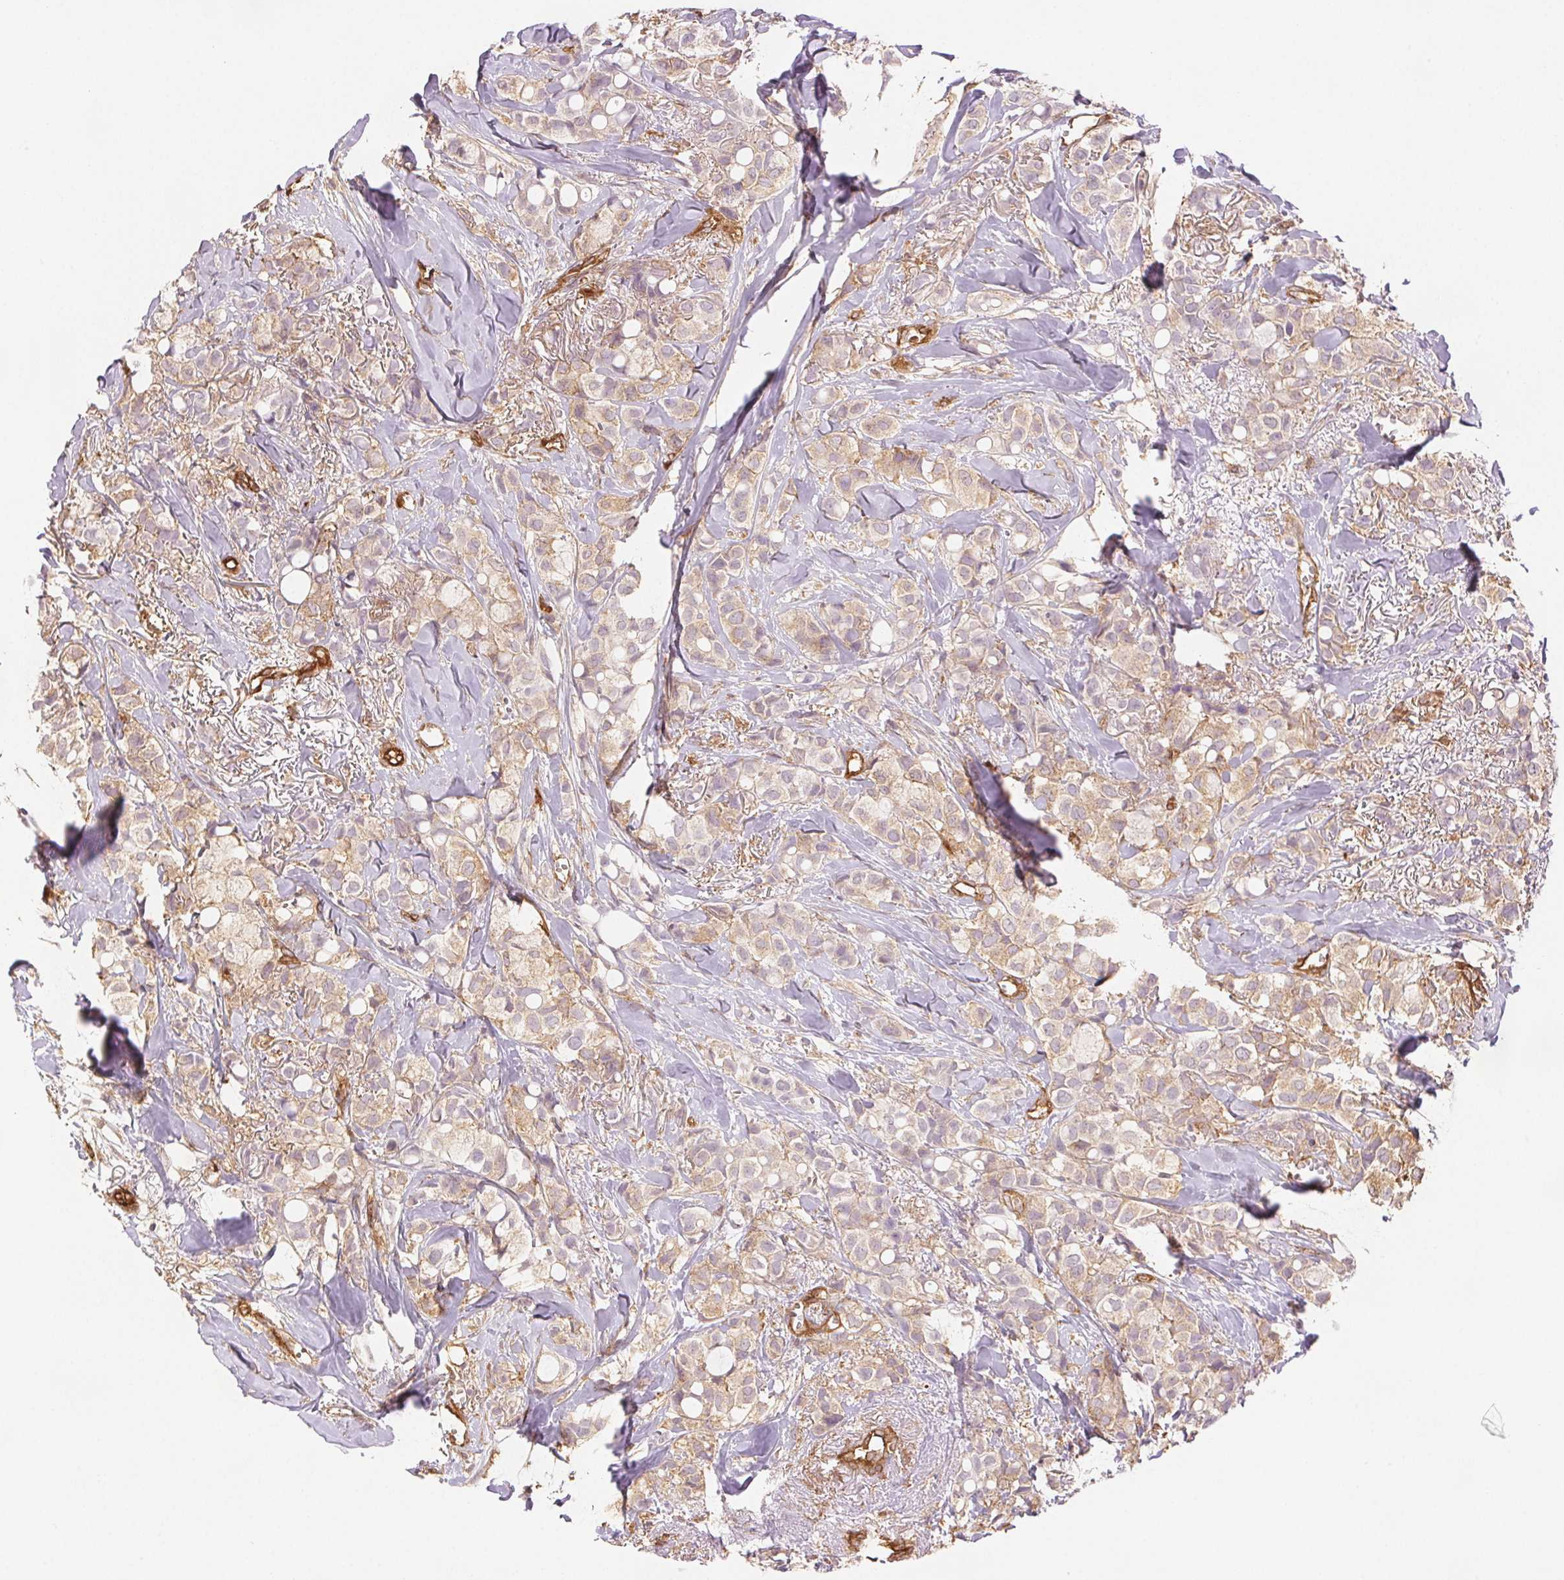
{"staining": {"intensity": "weak", "quantity": ">75%", "location": "cytoplasmic/membranous"}, "tissue": "breast cancer", "cell_type": "Tumor cells", "image_type": "cancer", "snomed": [{"axis": "morphology", "description": "Duct carcinoma"}, {"axis": "topography", "description": "Breast"}], "caption": "An IHC histopathology image of neoplastic tissue is shown. Protein staining in brown shows weak cytoplasmic/membranous positivity in breast cancer (infiltrating ductal carcinoma) within tumor cells. The staining was performed using DAB (3,3'-diaminobenzidine) to visualize the protein expression in brown, while the nuclei were stained in blue with hematoxylin (Magnification: 20x).", "gene": "DIAPH2", "patient": {"sex": "female", "age": 85}}